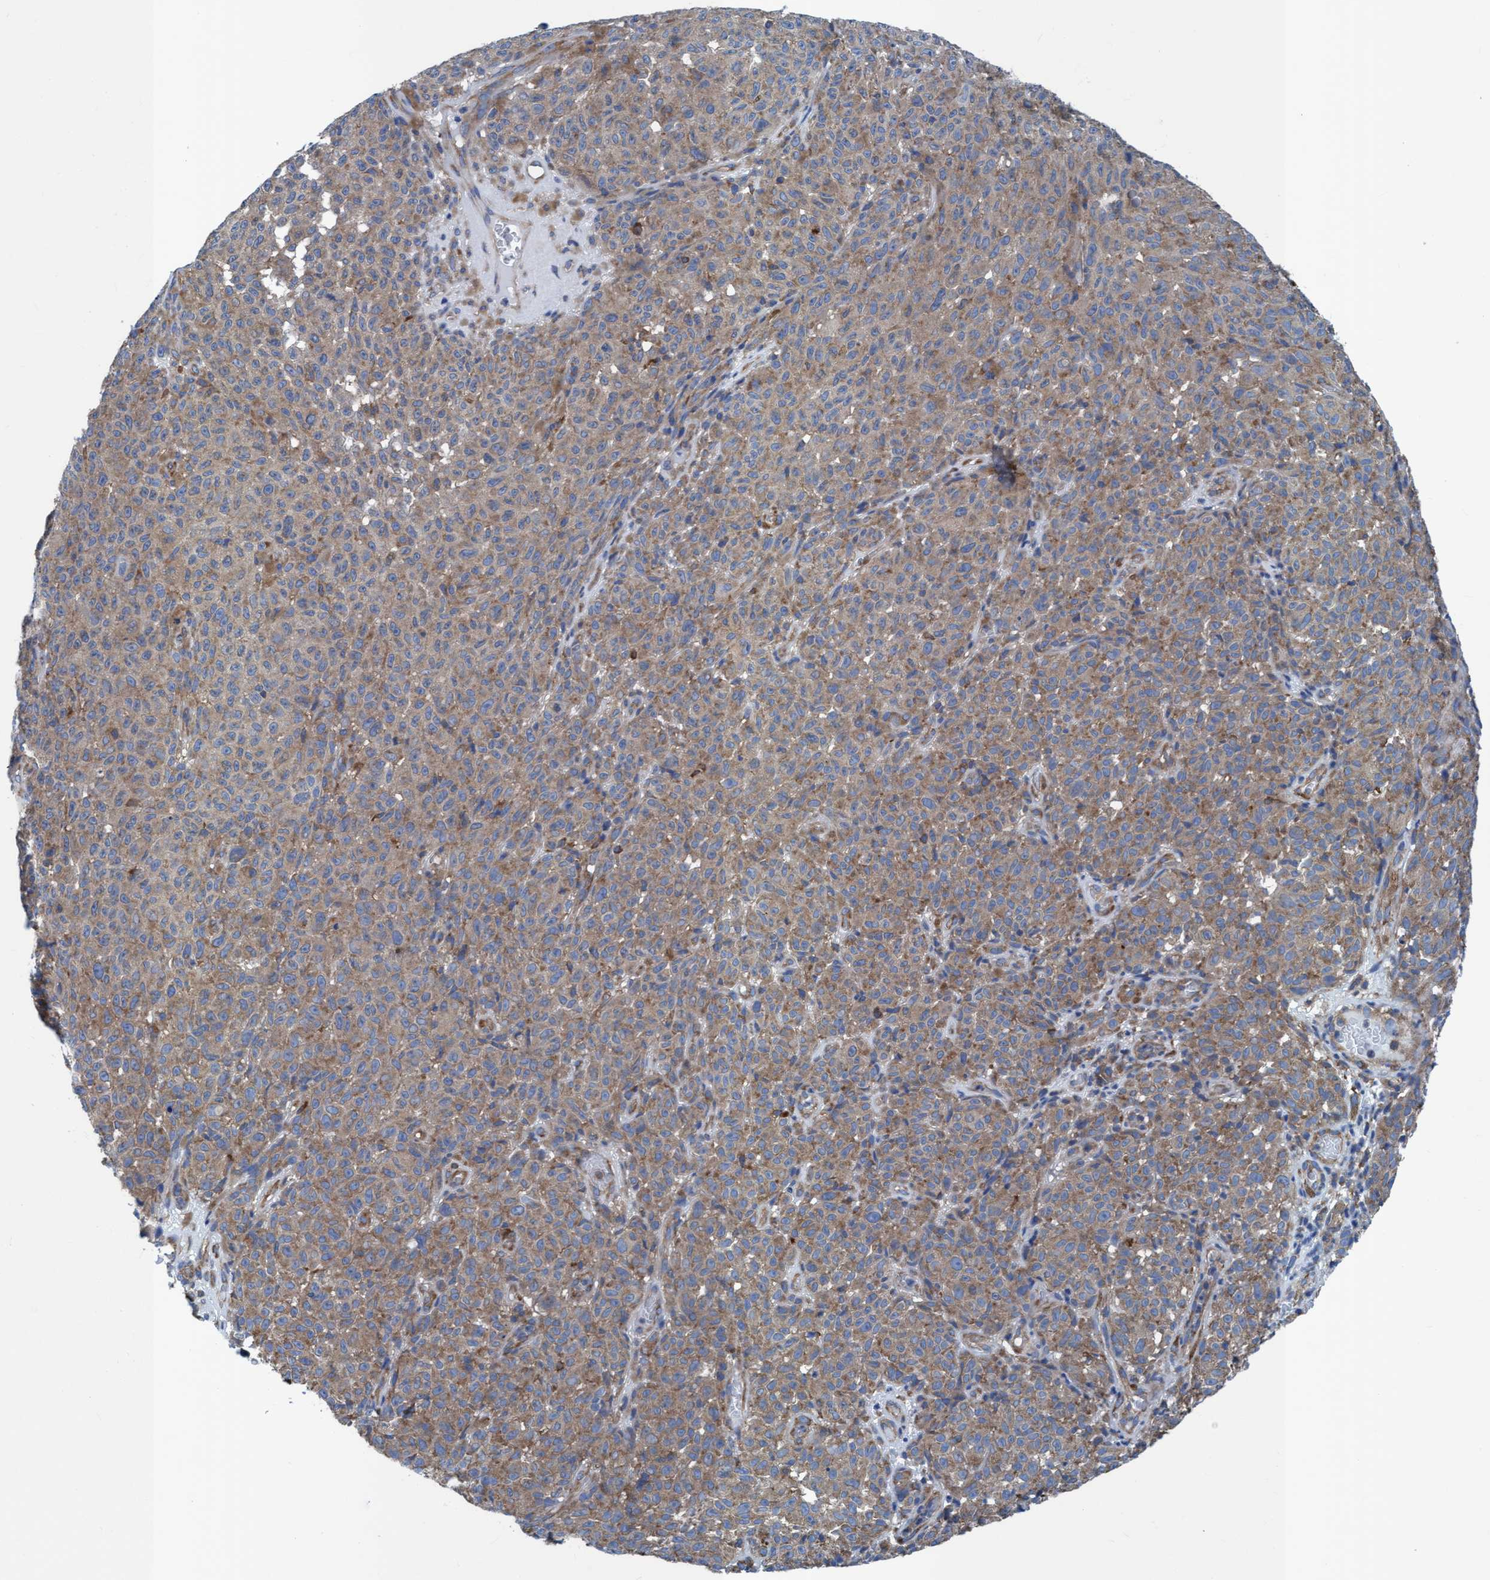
{"staining": {"intensity": "weak", "quantity": "25%-75%", "location": "cytoplasmic/membranous"}, "tissue": "melanoma", "cell_type": "Tumor cells", "image_type": "cancer", "snomed": [{"axis": "morphology", "description": "Malignant melanoma, NOS"}, {"axis": "topography", "description": "Skin"}], "caption": "Protein staining of melanoma tissue shows weak cytoplasmic/membranous expression in approximately 25%-75% of tumor cells. Immunohistochemistry stains the protein of interest in brown and the nuclei are stained blue.", "gene": "NMT1", "patient": {"sex": "female", "age": 82}}